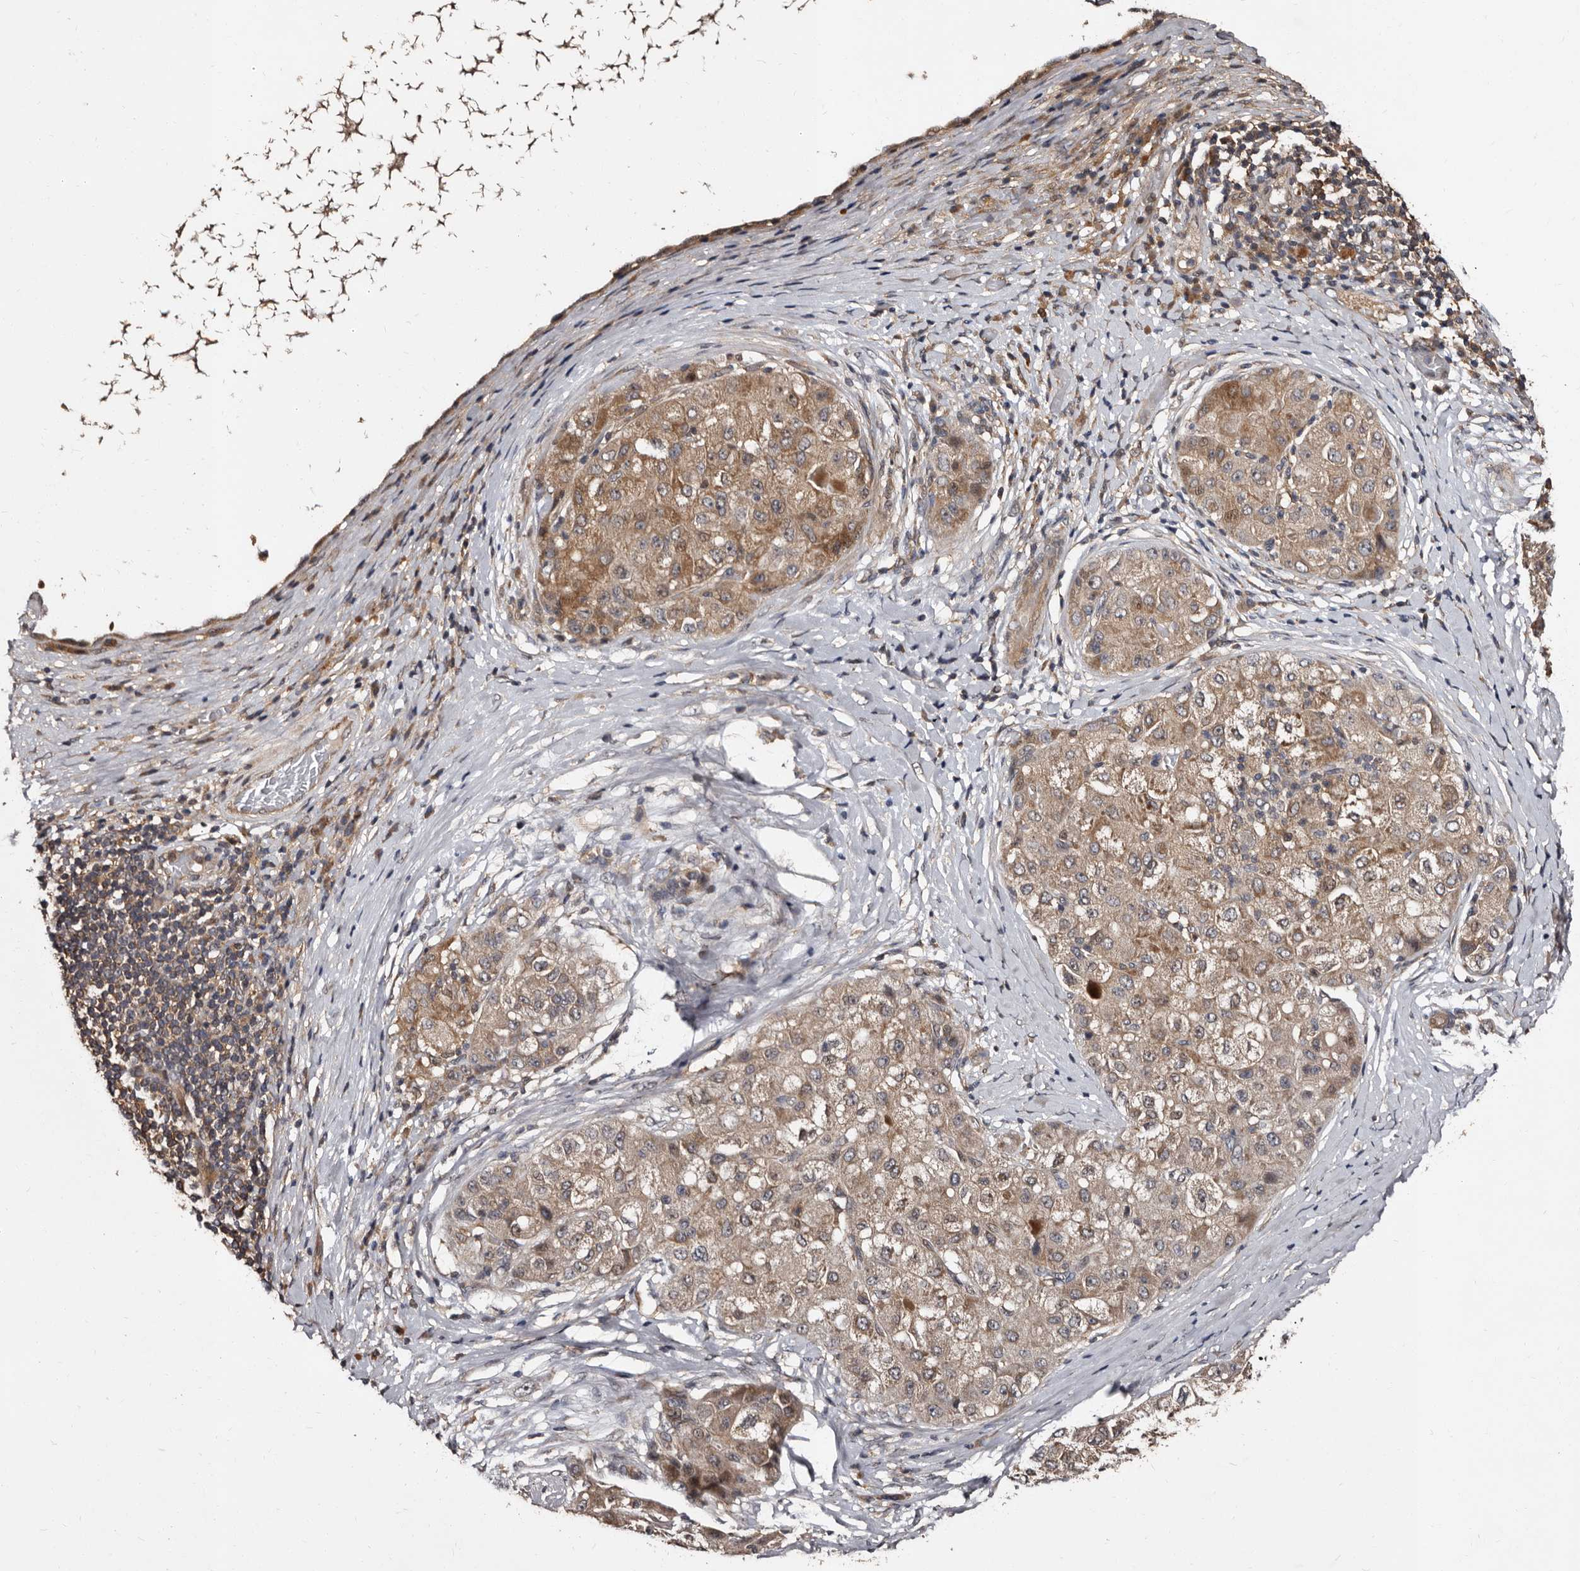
{"staining": {"intensity": "moderate", "quantity": ">75%", "location": "cytoplasmic/membranous"}, "tissue": "liver cancer", "cell_type": "Tumor cells", "image_type": "cancer", "snomed": [{"axis": "morphology", "description": "Carcinoma, Hepatocellular, NOS"}, {"axis": "topography", "description": "Liver"}], "caption": "IHC of liver cancer displays medium levels of moderate cytoplasmic/membranous staining in approximately >75% of tumor cells. (IHC, brightfield microscopy, high magnification).", "gene": "MKRN3", "patient": {"sex": "male", "age": 80}}